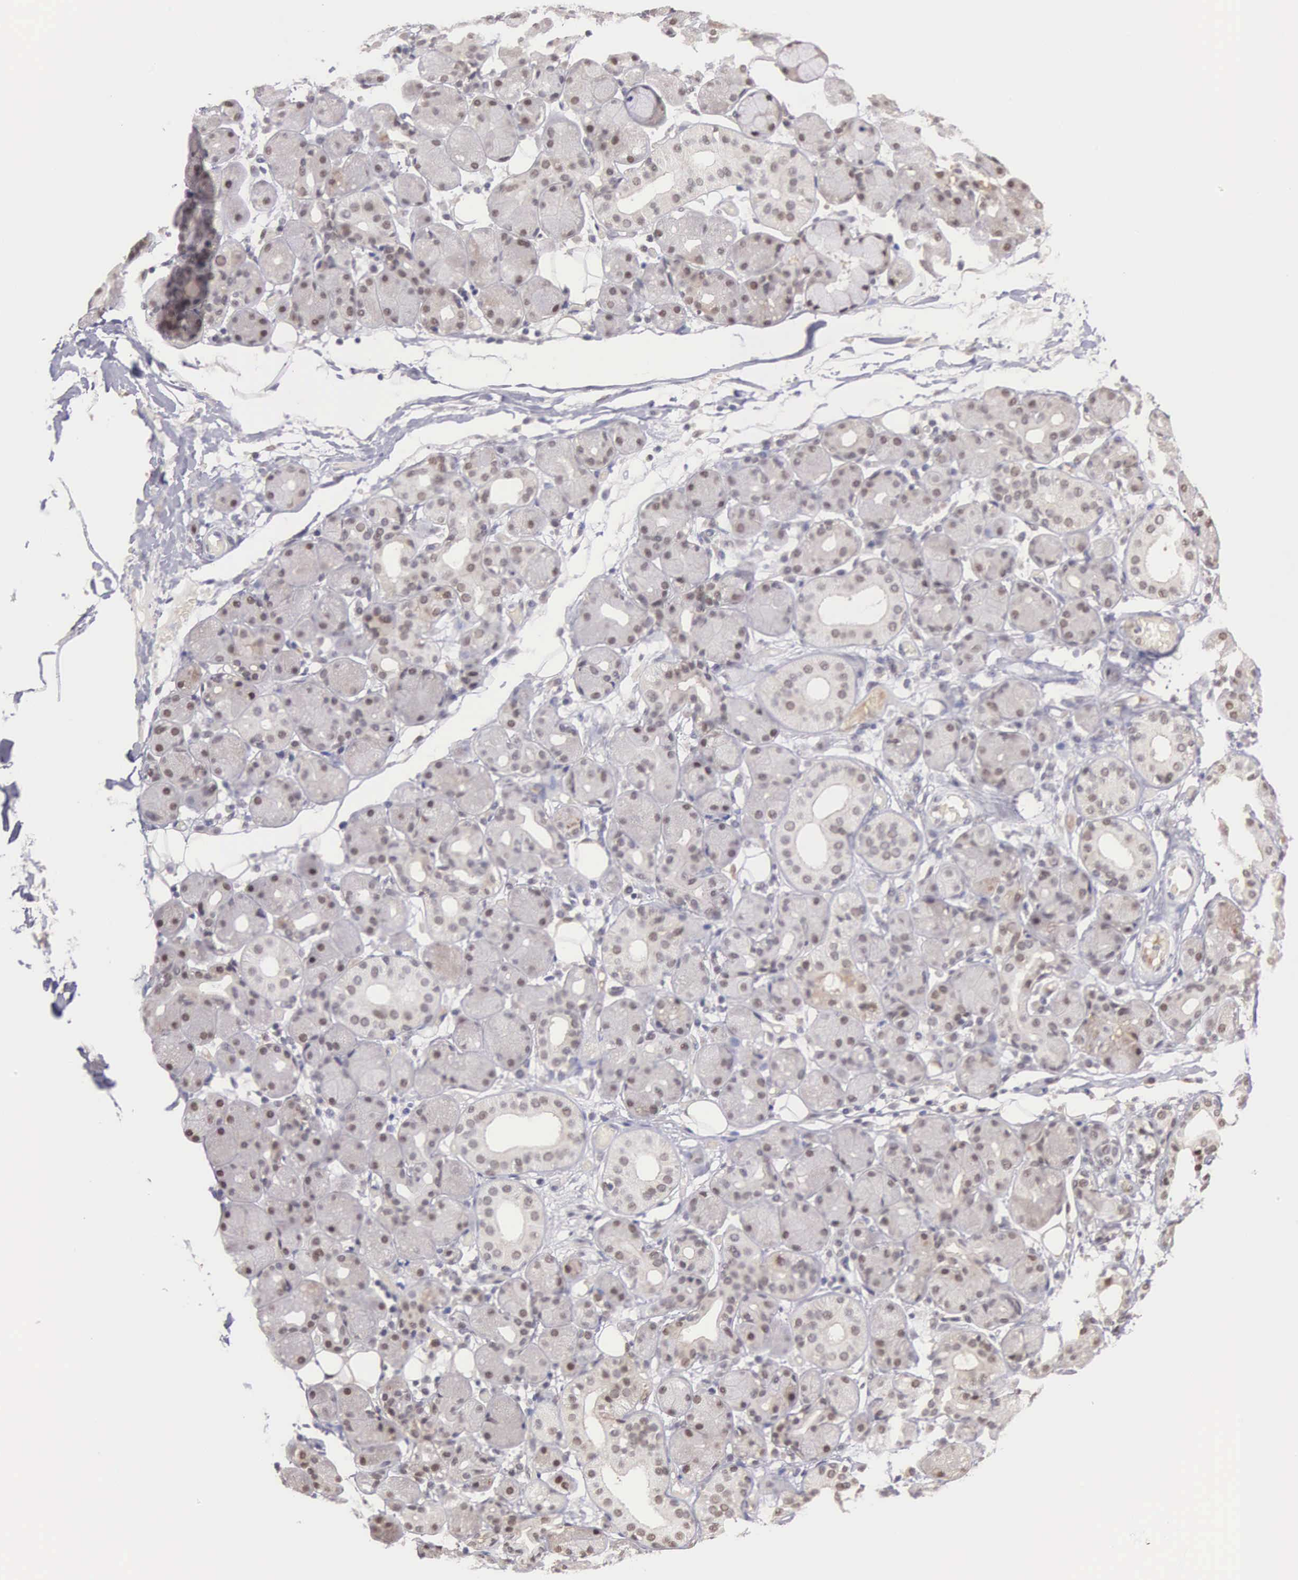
{"staining": {"intensity": "weak", "quantity": "25%-75%", "location": "nuclear"}, "tissue": "salivary gland", "cell_type": "Glandular cells", "image_type": "normal", "snomed": [{"axis": "morphology", "description": "Normal tissue, NOS"}, {"axis": "topography", "description": "Salivary gland"}, {"axis": "topography", "description": "Peripheral nerve tissue"}], "caption": "IHC of benign human salivary gland shows low levels of weak nuclear expression in approximately 25%-75% of glandular cells. (Brightfield microscopy of DAB IHC at high magnification).", "gene": "HMGXB4", "patient": {"sex": "male", "age": 62}}